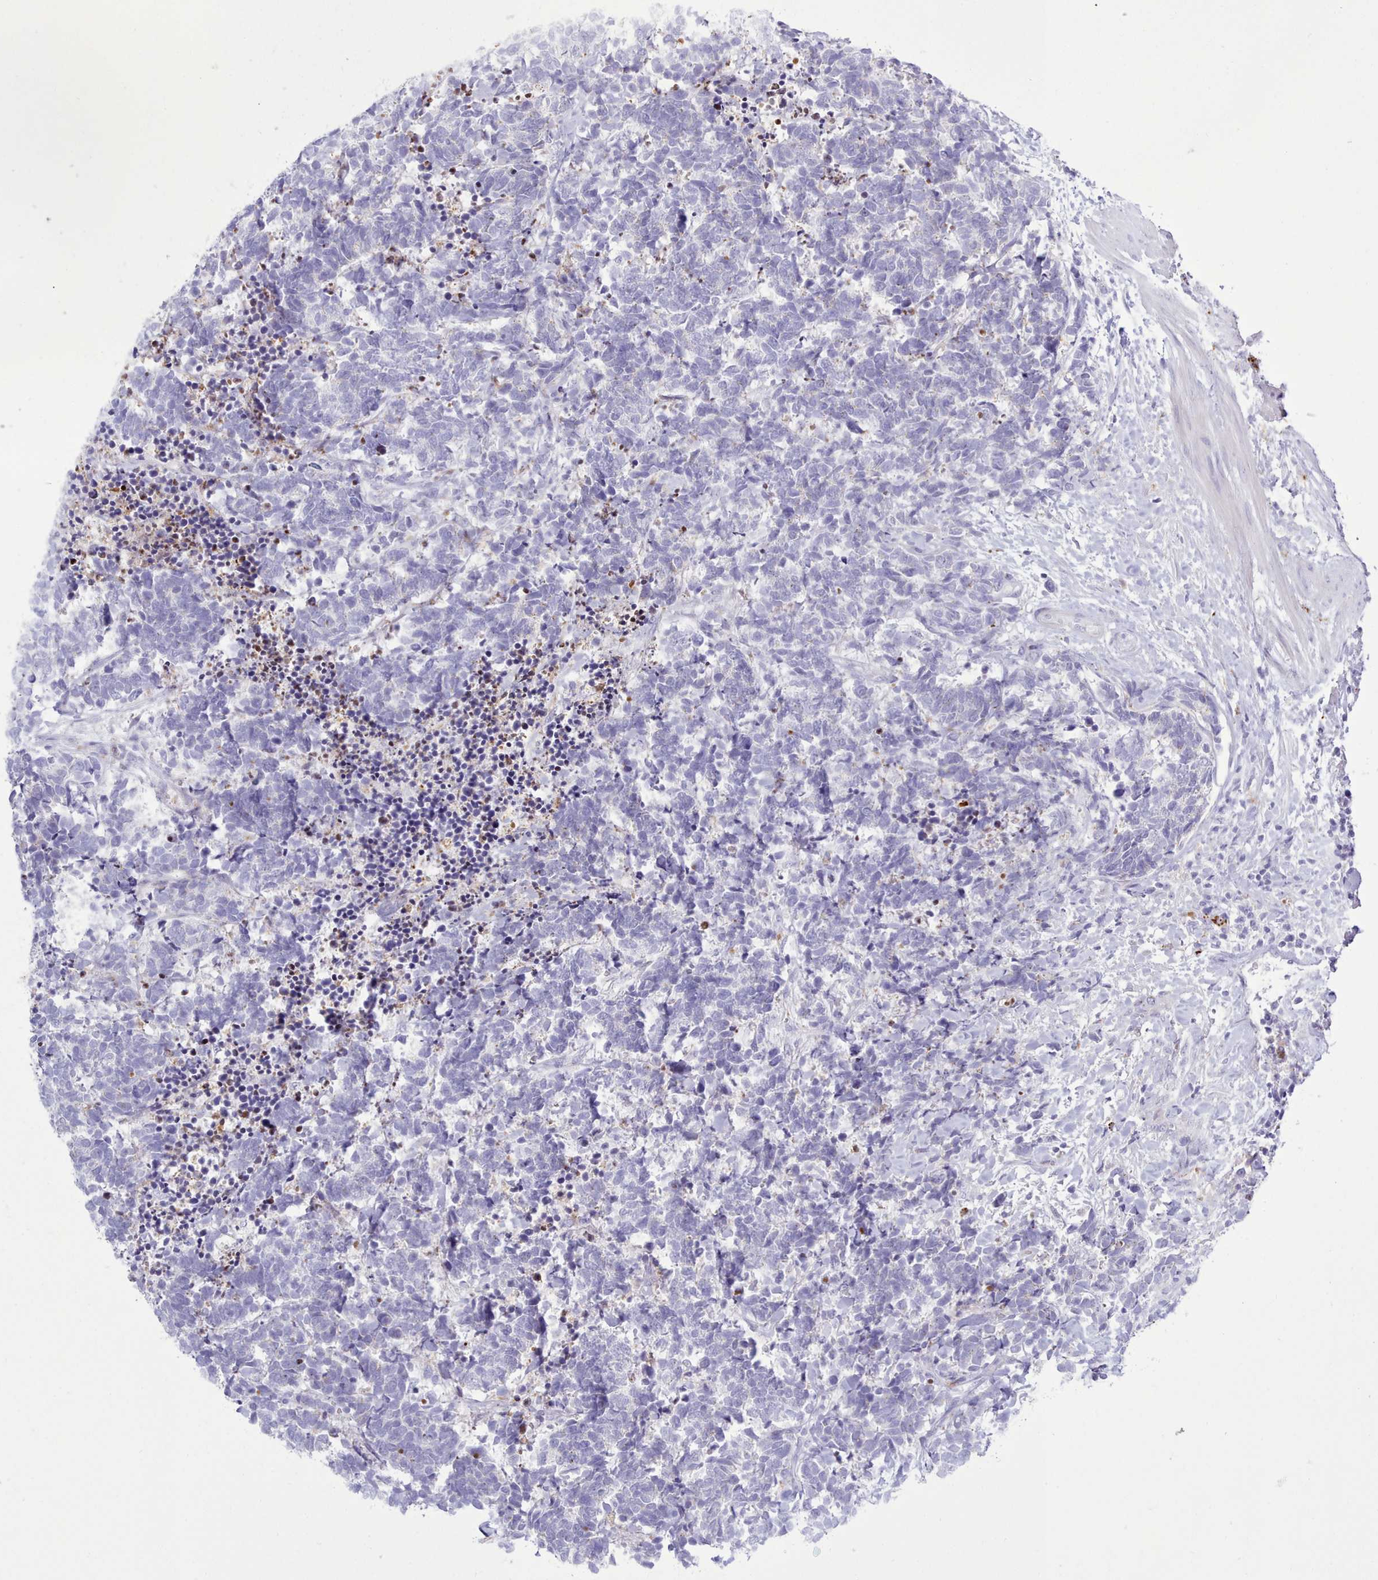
{"staining": {"intensity": "negative", "quantity": "none", "location": "none"}, "tissue": "carcinoid", "cell_type": "Tumor cells", "image_type": "cancer", "snomed": [{"axis": "morphology", "description": "Carcinoma, NOS"}, {"axis": "morphology", "description": "Carcinoid, malignant, NOS"}, {"axis": "topography", "description": "Prostate"}], "caption": "Tumor cells show no significant expression in carcinoma. (DAB immunohistochemistry visualized using brightfield microscopy, high magnification).", "gene": "SRD5A1", "patient": {"sex": "male", "age": 57}}